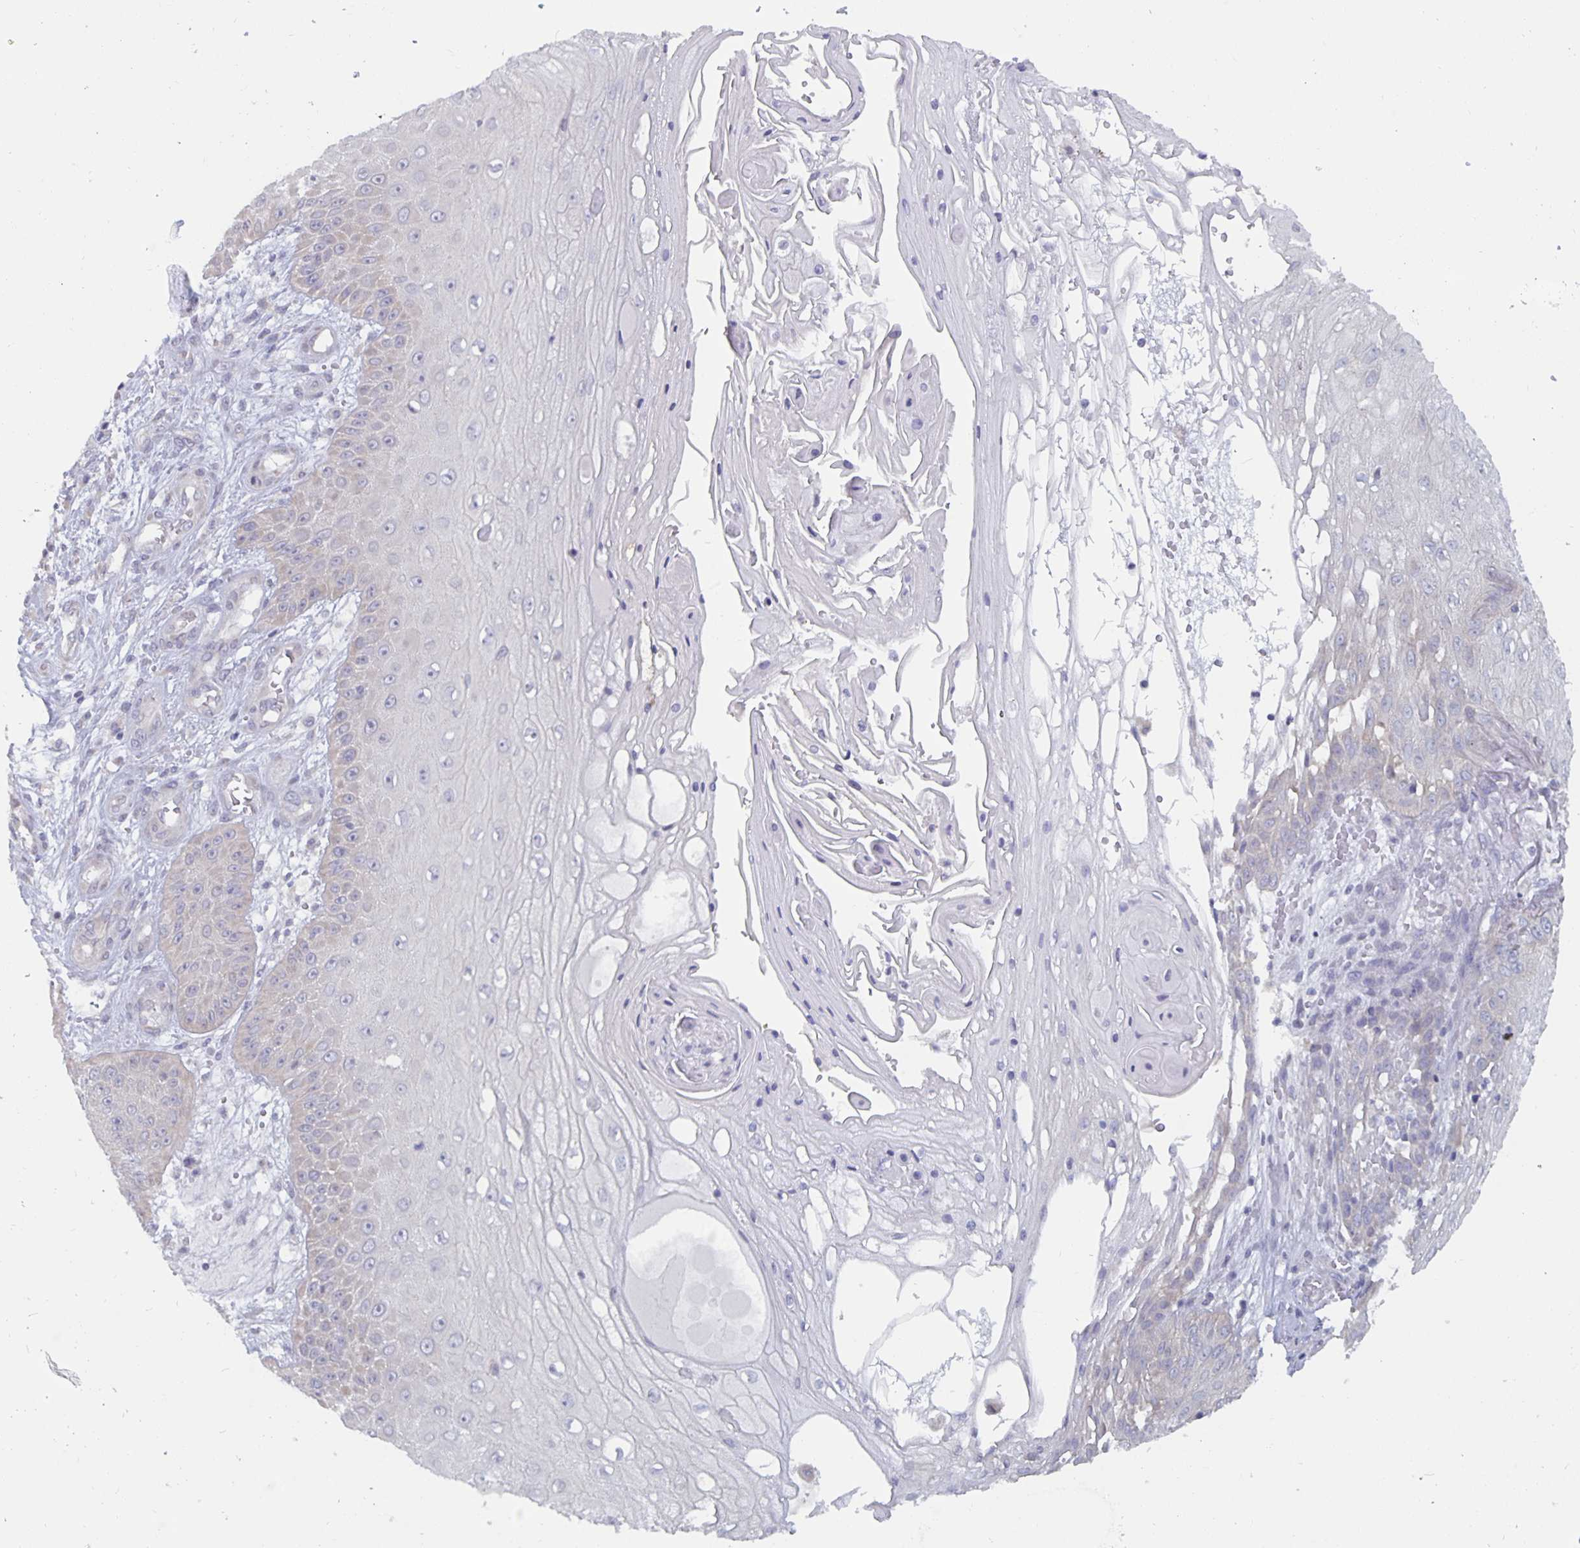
{"staining": {"intensity": "negative", "quantity": "none", "location": "none"}, "tissue": "skin cancer", "cell_type": "Tumor cells", "image_type": "cancer", "snomed": [{"axis": "morphology", "description": "Squamous cell carcinoma, NOS"}, {"axis": "topography", "description": "Skin"}], "caption": "Immunohistochemistry (IHC) of human skin squamous cell carcinoma exhibits no expression in tumor cells. Nuclei are stained in blue.", "gene": "PLCB3", "patient": {"sex": "male", "age": 70}}